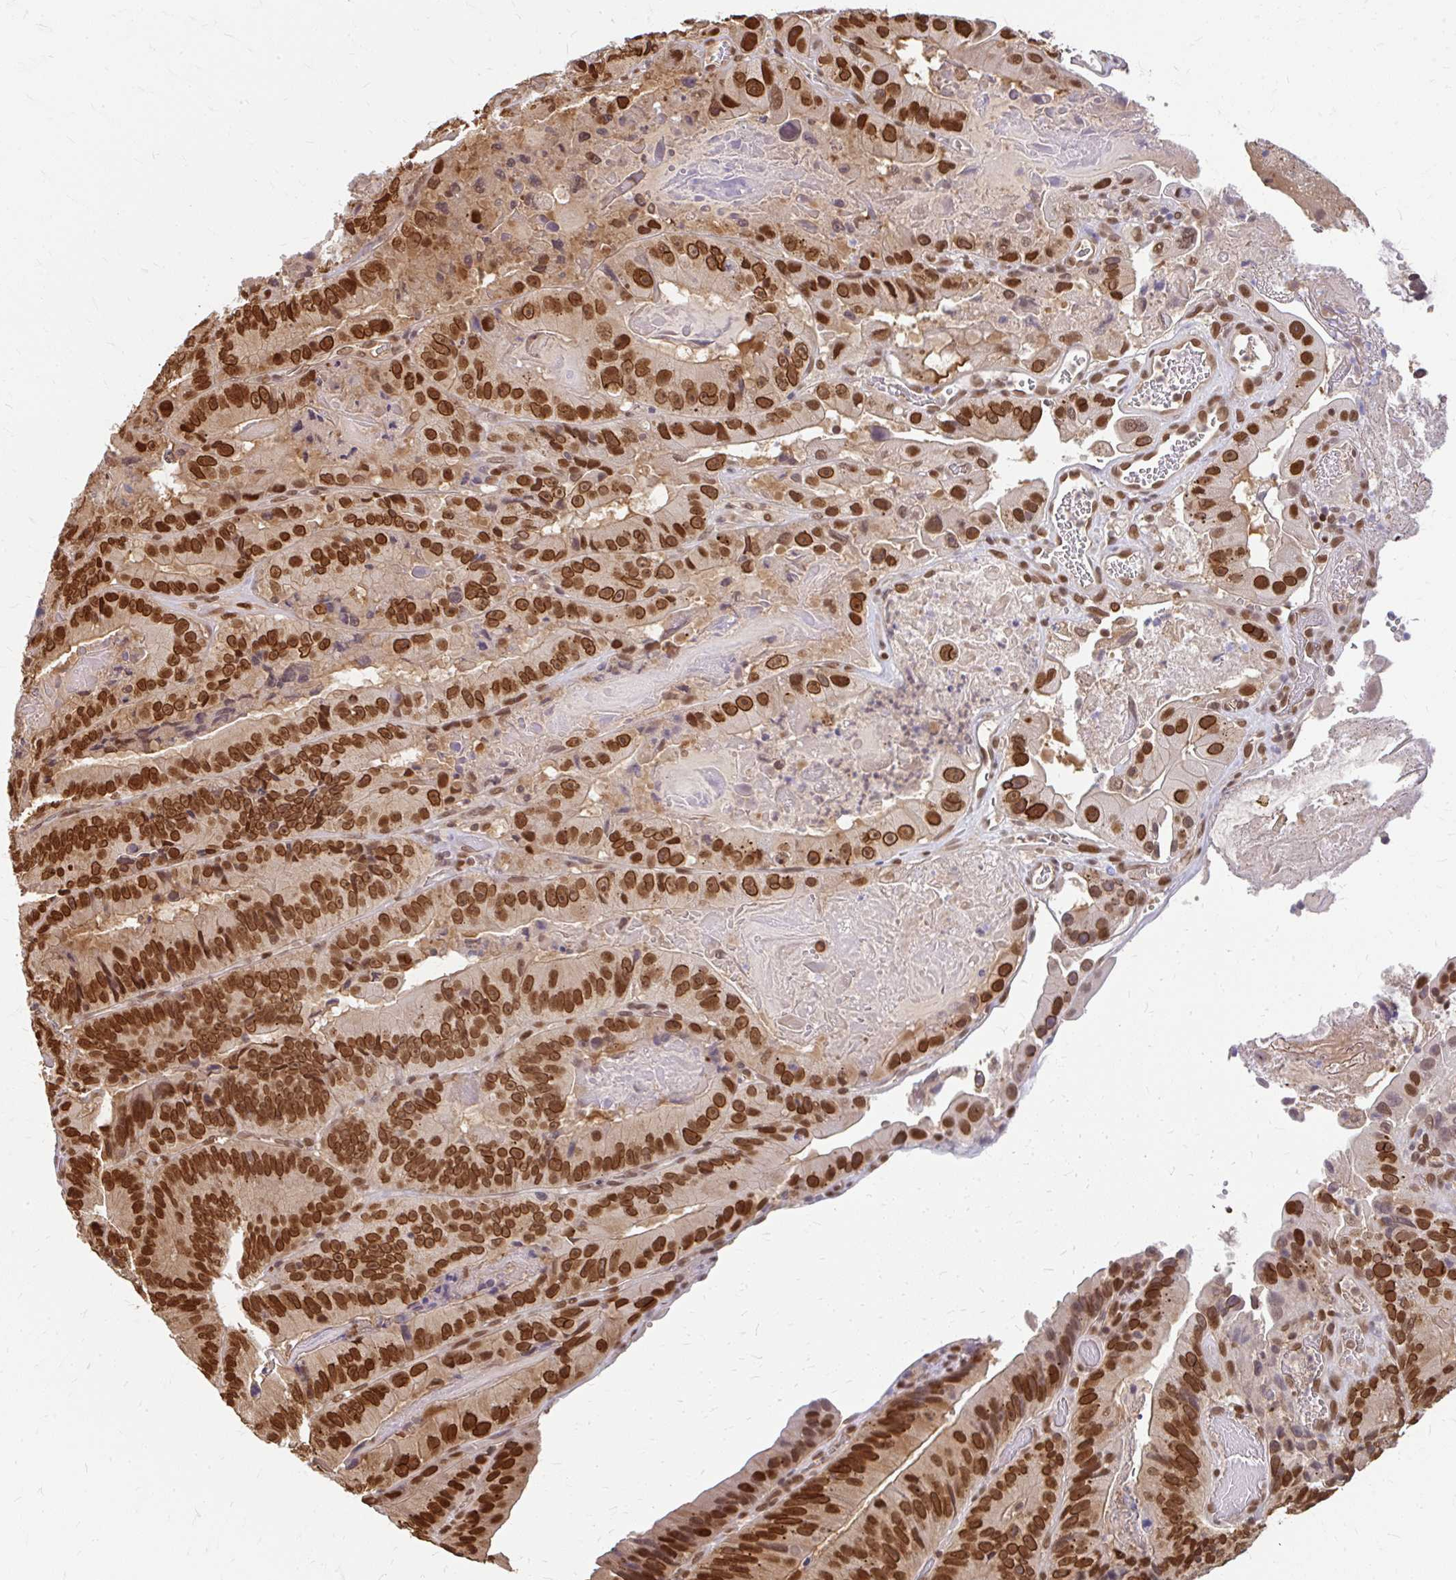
{"staining": {"intensity": "strong", "quantity": ">75%", "location": "cytoplasmic/membranous,nuclear"}, "tissue": "colorectal cancer", "cell_type": "Tumor cells", "image_type": "cancer", "snomed": [{"axis": "morphology", "description": "Adenocarcinoma, NOS"}, {"axis": "topography", "description": "Colon"}], "caption": "An image of human colorectal cancer (adenocarcinoma) stained for a protein displays strong cytoplasmic/membranous and nuclear brown staining in tumor cells.", "gene": "XPO1", "patient": {"sex": "female", "age": 86}}